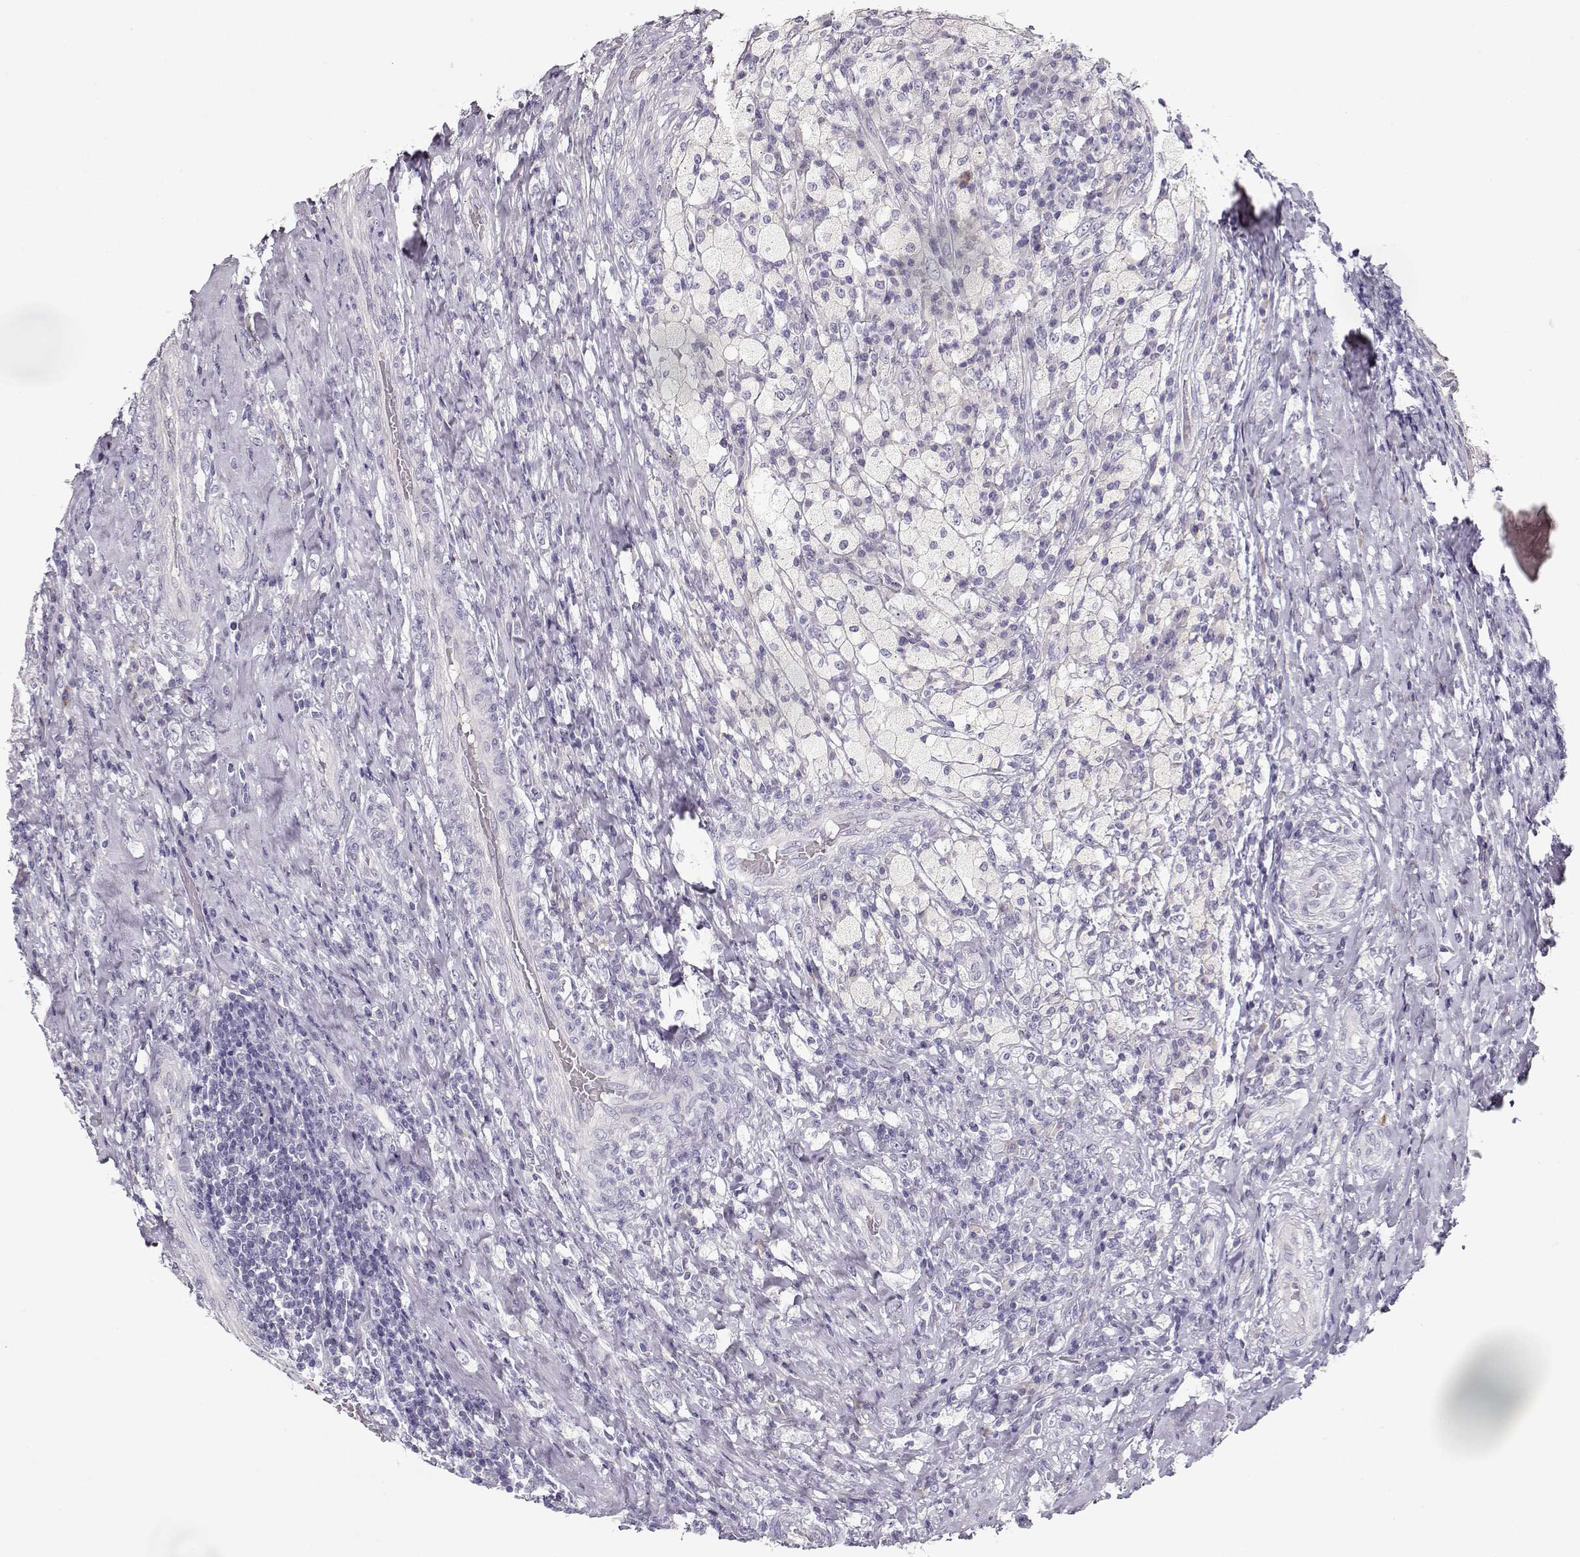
{"staining": {"intensity": "negative", "quantity": "none", "location": "none"}, "tissue": "testis cancer", "cell_type": "Tumor cells", "image_type": "cancer", "snomed": [{"axis": "morphology", "description": "Necrosis, NOS"}, {"axis": "morphology", "description": "Carcinoma, Embryonal, NOS"}, {"axis": "topography", "description": "Testis"}], "caption": "This is a image of immunohistochemistry (IHC) staining of embryonal carcinoma (testis), which shows no staining in tumor cells.", "gene": "GLIPR1L2", "patient": {"sex": "male", "age": 19}}